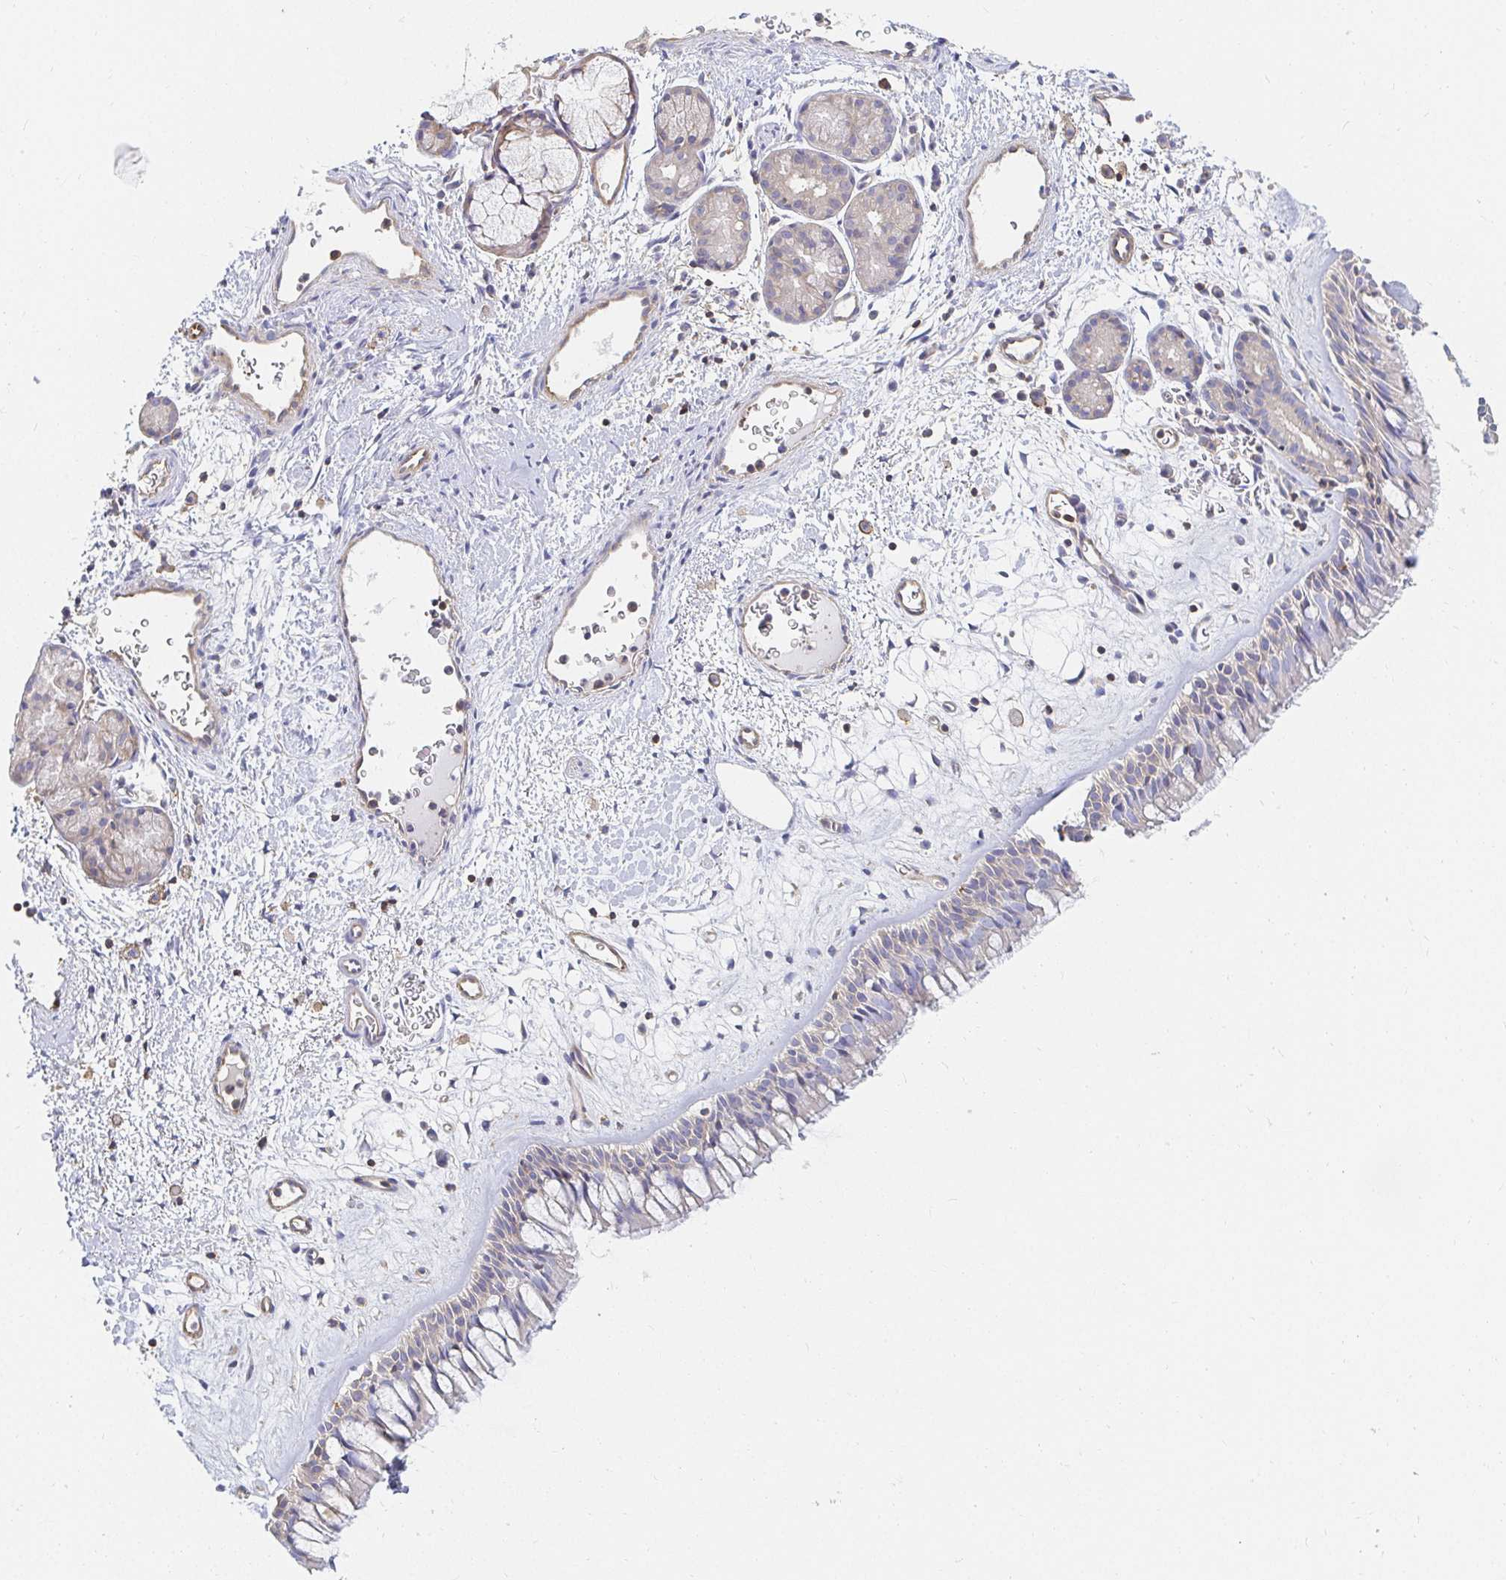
{"staining": {"intensity": "weak", "quantity": "25%-75%", "location": "cytoplasmic/membranous"}, "tissue": "nasopharynx", "cell_type": "Respiratory epithelial cells", "image_type": "normal", "snomed": [{"axis": "morphology", "description": "Normal tissue, NOS"}, {"axis": "topography", "description": "Nasopharynx"}], "caption": "Normal nasopharynx shows weak cytoplasmic/membranous positivity in approximately 25%-75% of respiratory epithelial cells, visualized by immunohistochemistry.", "gene": "TSPAN19", "patient": {"sex": "male", "age": 65}}